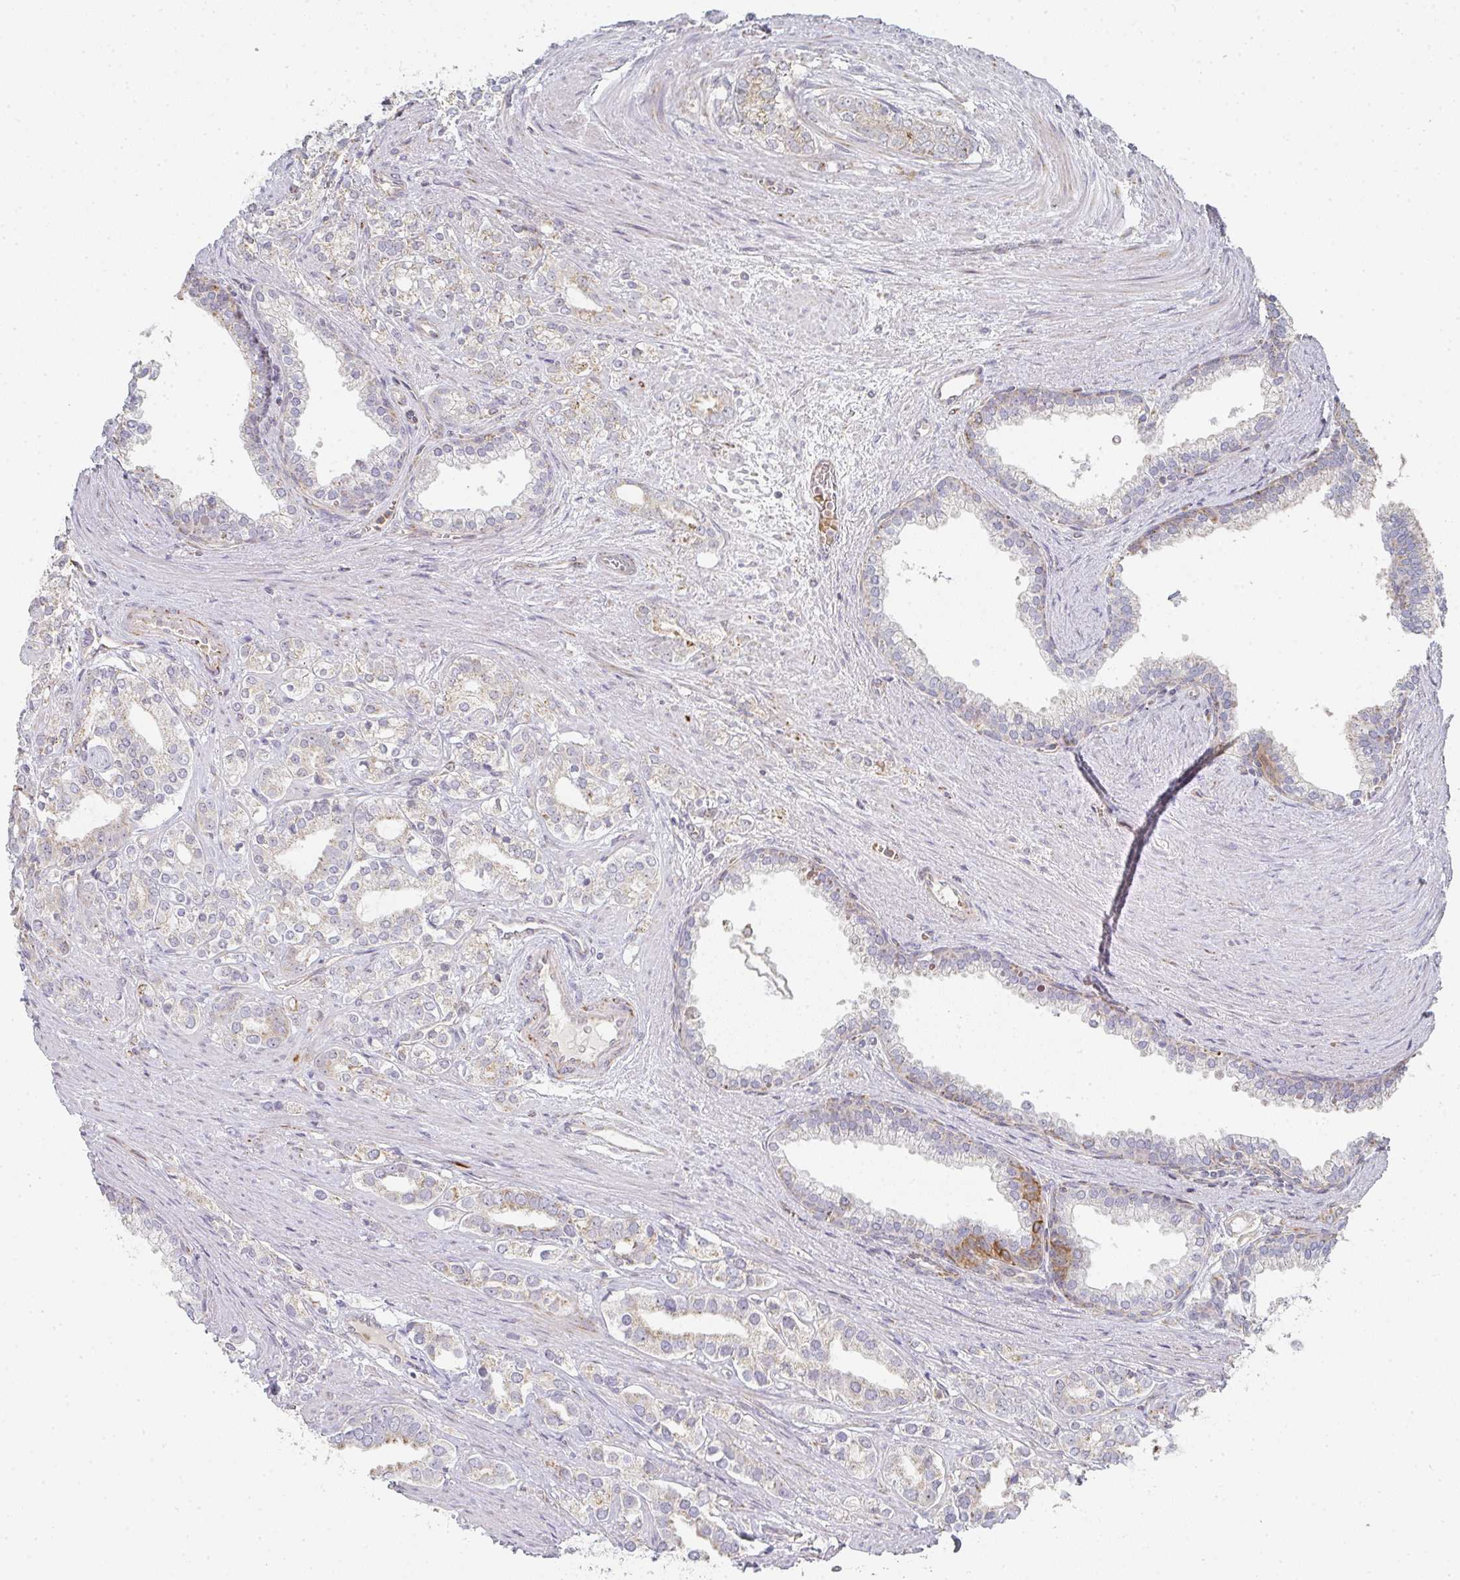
{"staining": {"intensity": "negative", "quantity": "none", "location": "none"}, "tissue": "prostate cancer", "cell_type": "Tumor cells", "image_type": "cancer", "snomed": [{"axis": "morphology", "description": "Adenocarcinoma, High grade"}, {"axis": "topography", "description": "Prostate"}], "caption": "Image shows no protein staining in tumor cells of high-grade adenocarcinoma (prostate) tissue.", "gene": "ZNF526", "patient": {"sex": "male", "age": 58}}